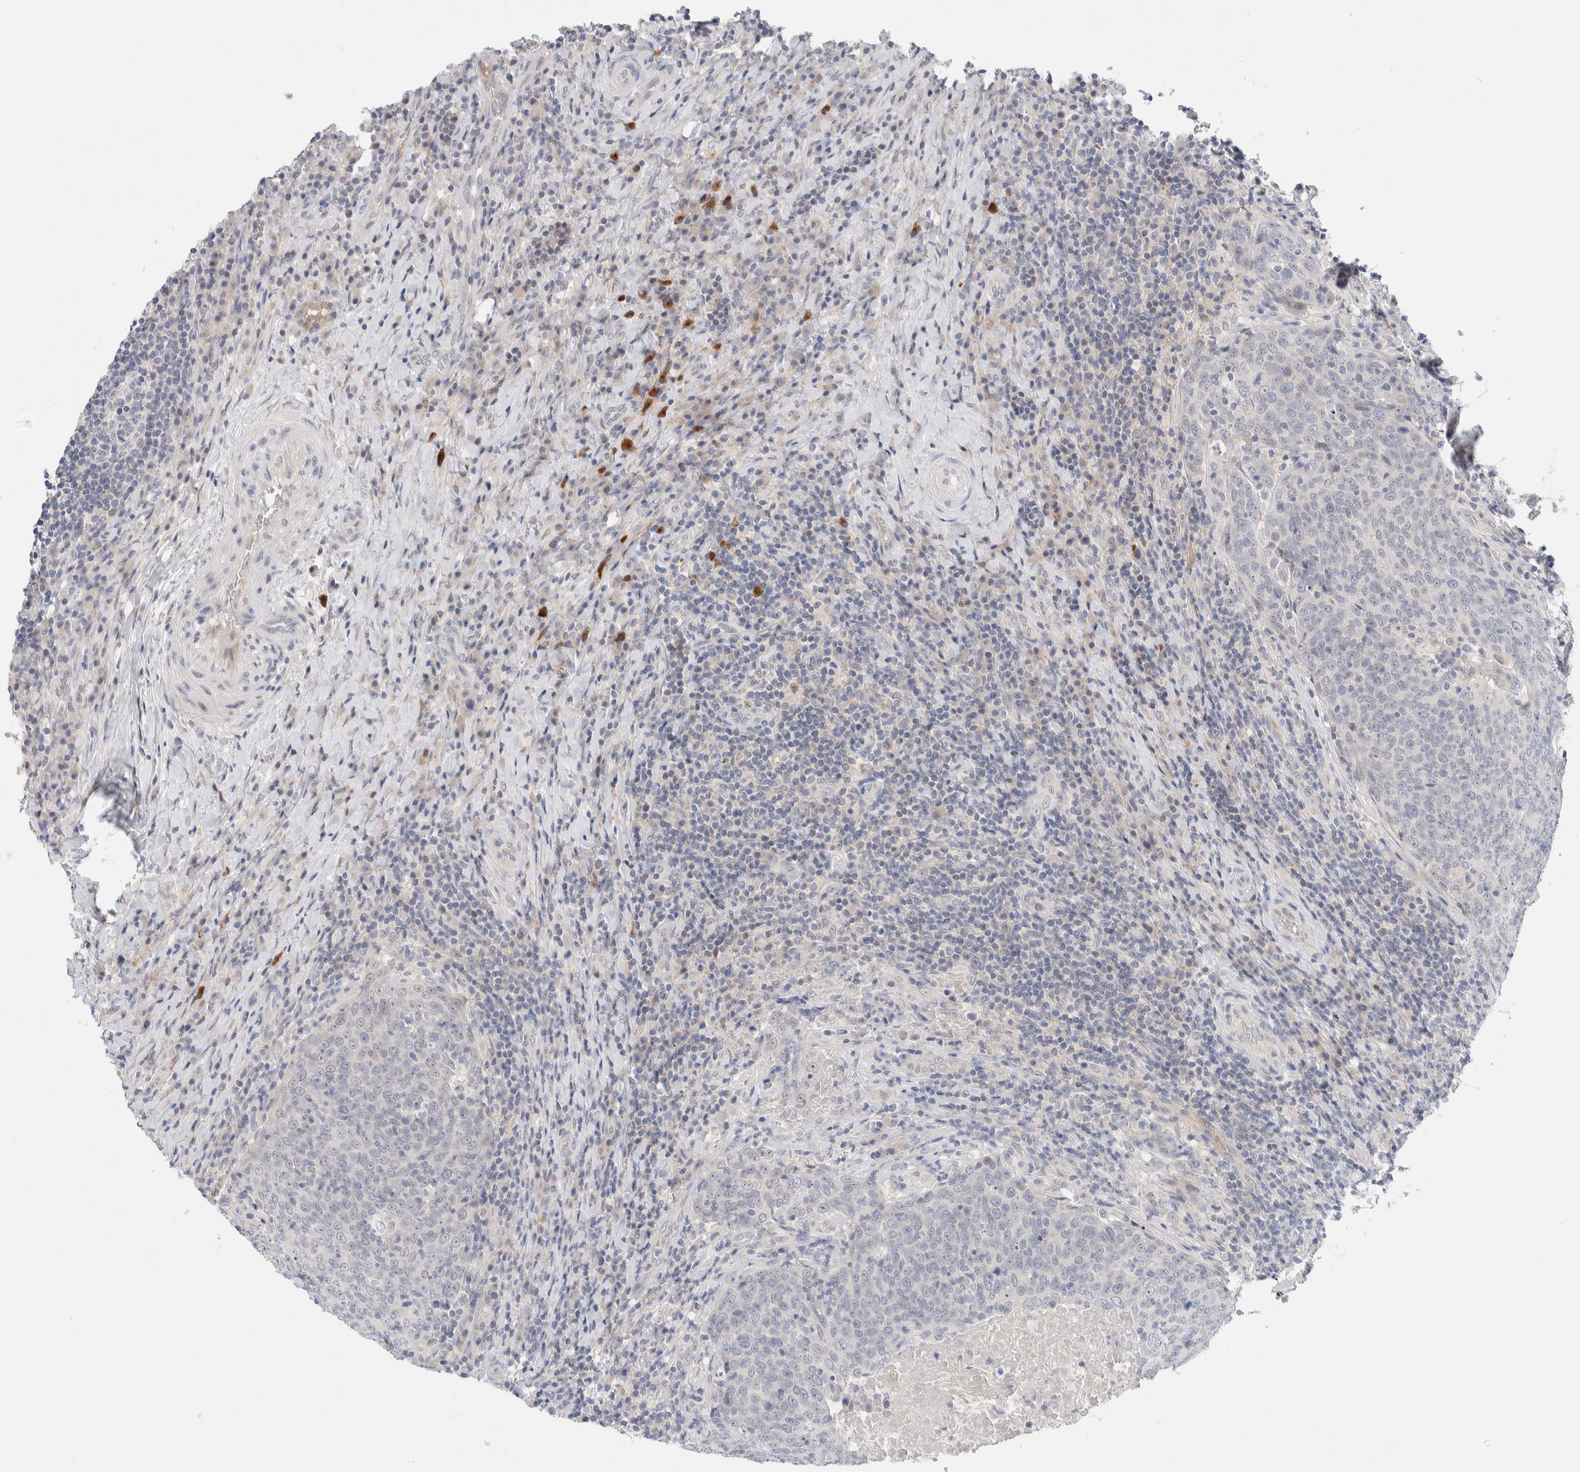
{"staining": {"intensity": "negative", "quantity": "none", "location": "none"}, "tissue": "head and neck cancer", "cell_type": "Tumor cells", "image_type": "cancer", "snomed": [{"axis": "morphology", "description": "Squamous cell carcinoma, NOS"}, {"axis": "morphology", "description": "Squamous cell carcinoma, metastatic, NOS"}, {"axis": "topography", "description": "Lymph node"}, {"axis": "topography", "description": "Head-Neck"}], "caption": "DAB (3,3'-diaminobenzidine) immunohistochemical staining of head and neck cancer (squamous cell carcinoma) displays no significant staining in tumor cells.", "gene": "DNAJB6", "patient": {"sex": "male", "age": 62}}